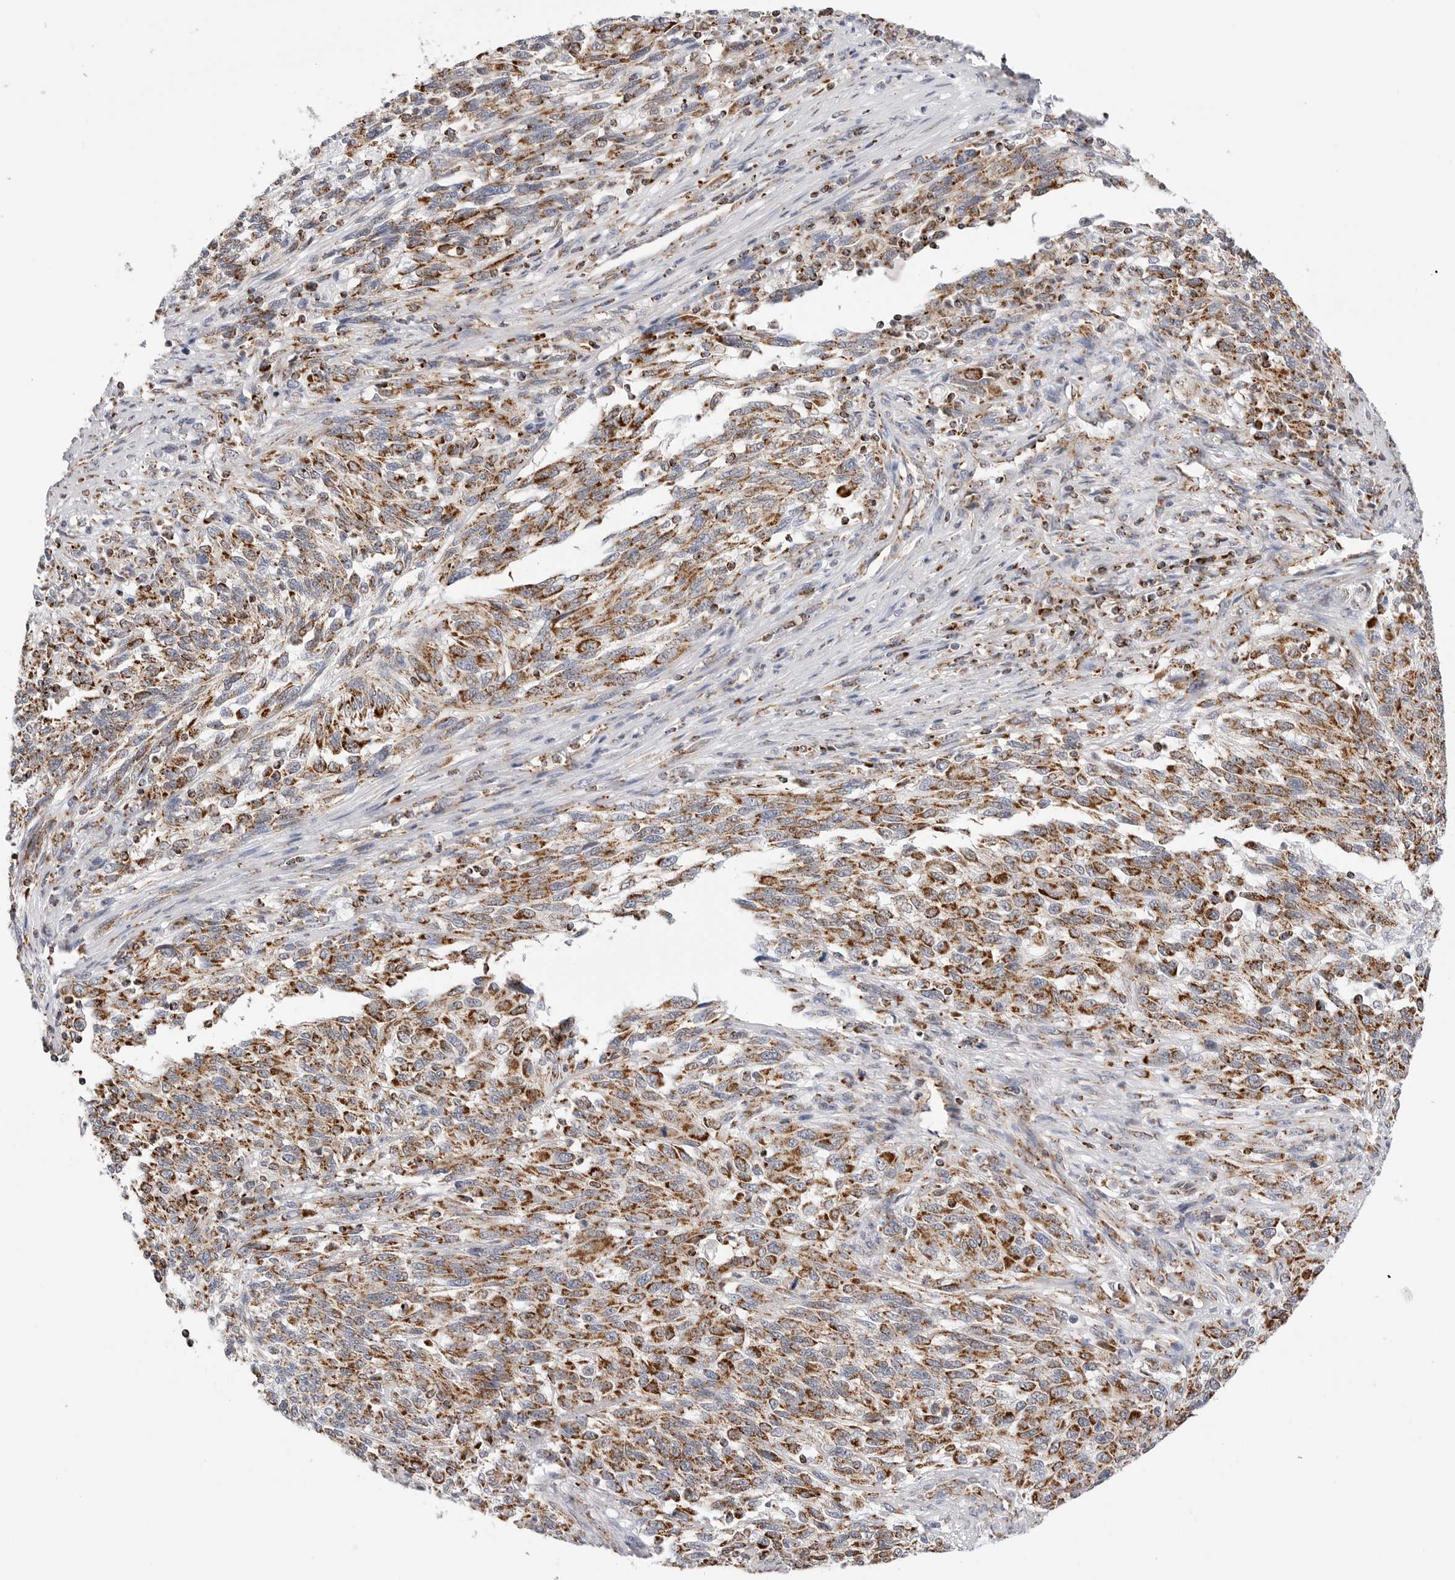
{"staining": {"intensity": "moderate", "quantity": ">75%", "location": "cytoplasmic/membranous"}, "tissue": "melanoma", "cell_type": "Tumor cells", "image_type": "cancer", "snomed": [{"axis": "morphology", "description": "Malignant melanoma, Metastatic site"}, {"axis": "topography", "description": "Lymph node"}], "caption": "Approximately >75% of tumor cells in malignant melanoma (metastatic site) reveal moderate cytoplasmic/membranous protein staining as visualized by brown immunohistochemical staining.", "gene": "ATP5IF1", "patient": {"sex": "male", "age": 61}}